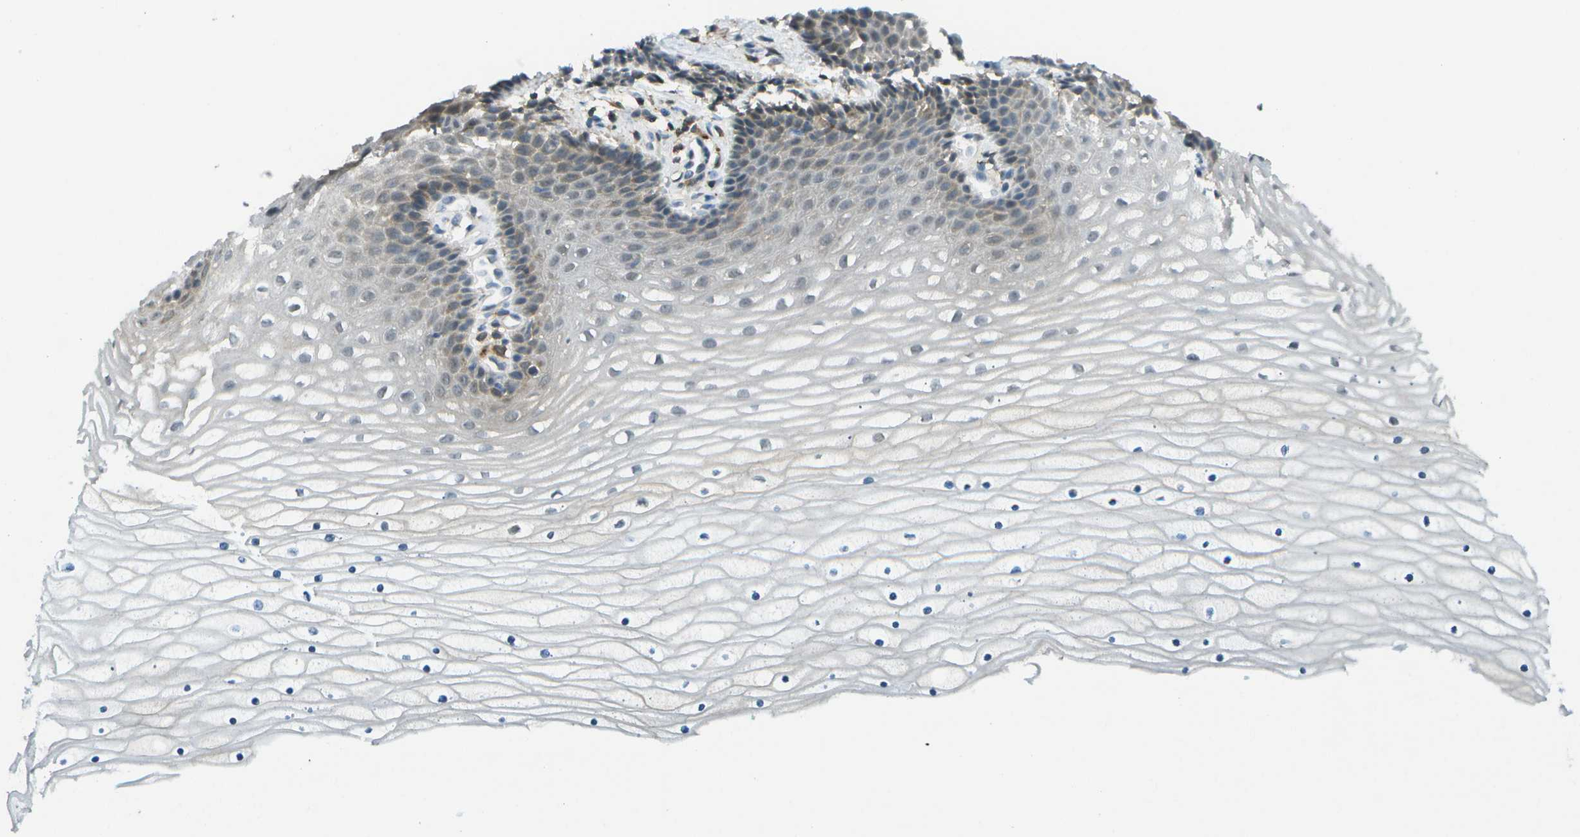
{"staining": {"intensity": "weak", "quantity": ">75%", "location": "cytoplasmic/membranous"}, "tissue": "cervix", "cell_type": "Glandular cells", "image_type": "normal", "snomed": [{"axis": "morphology", "description": "Normal tissue, NOS"}, {"axis": "topography", "description": "Cervix"}], "caption": "Cervix stained with DAB (3,3'-diaminobenzidine) immunohistochemistry shows low levels of weak cytoplasmic/membranous staining in about >75% of glandular cells. Nuclei are stained in blue.", "gene": "CDH23", "patient": {"sex": "female", "age": 39}}